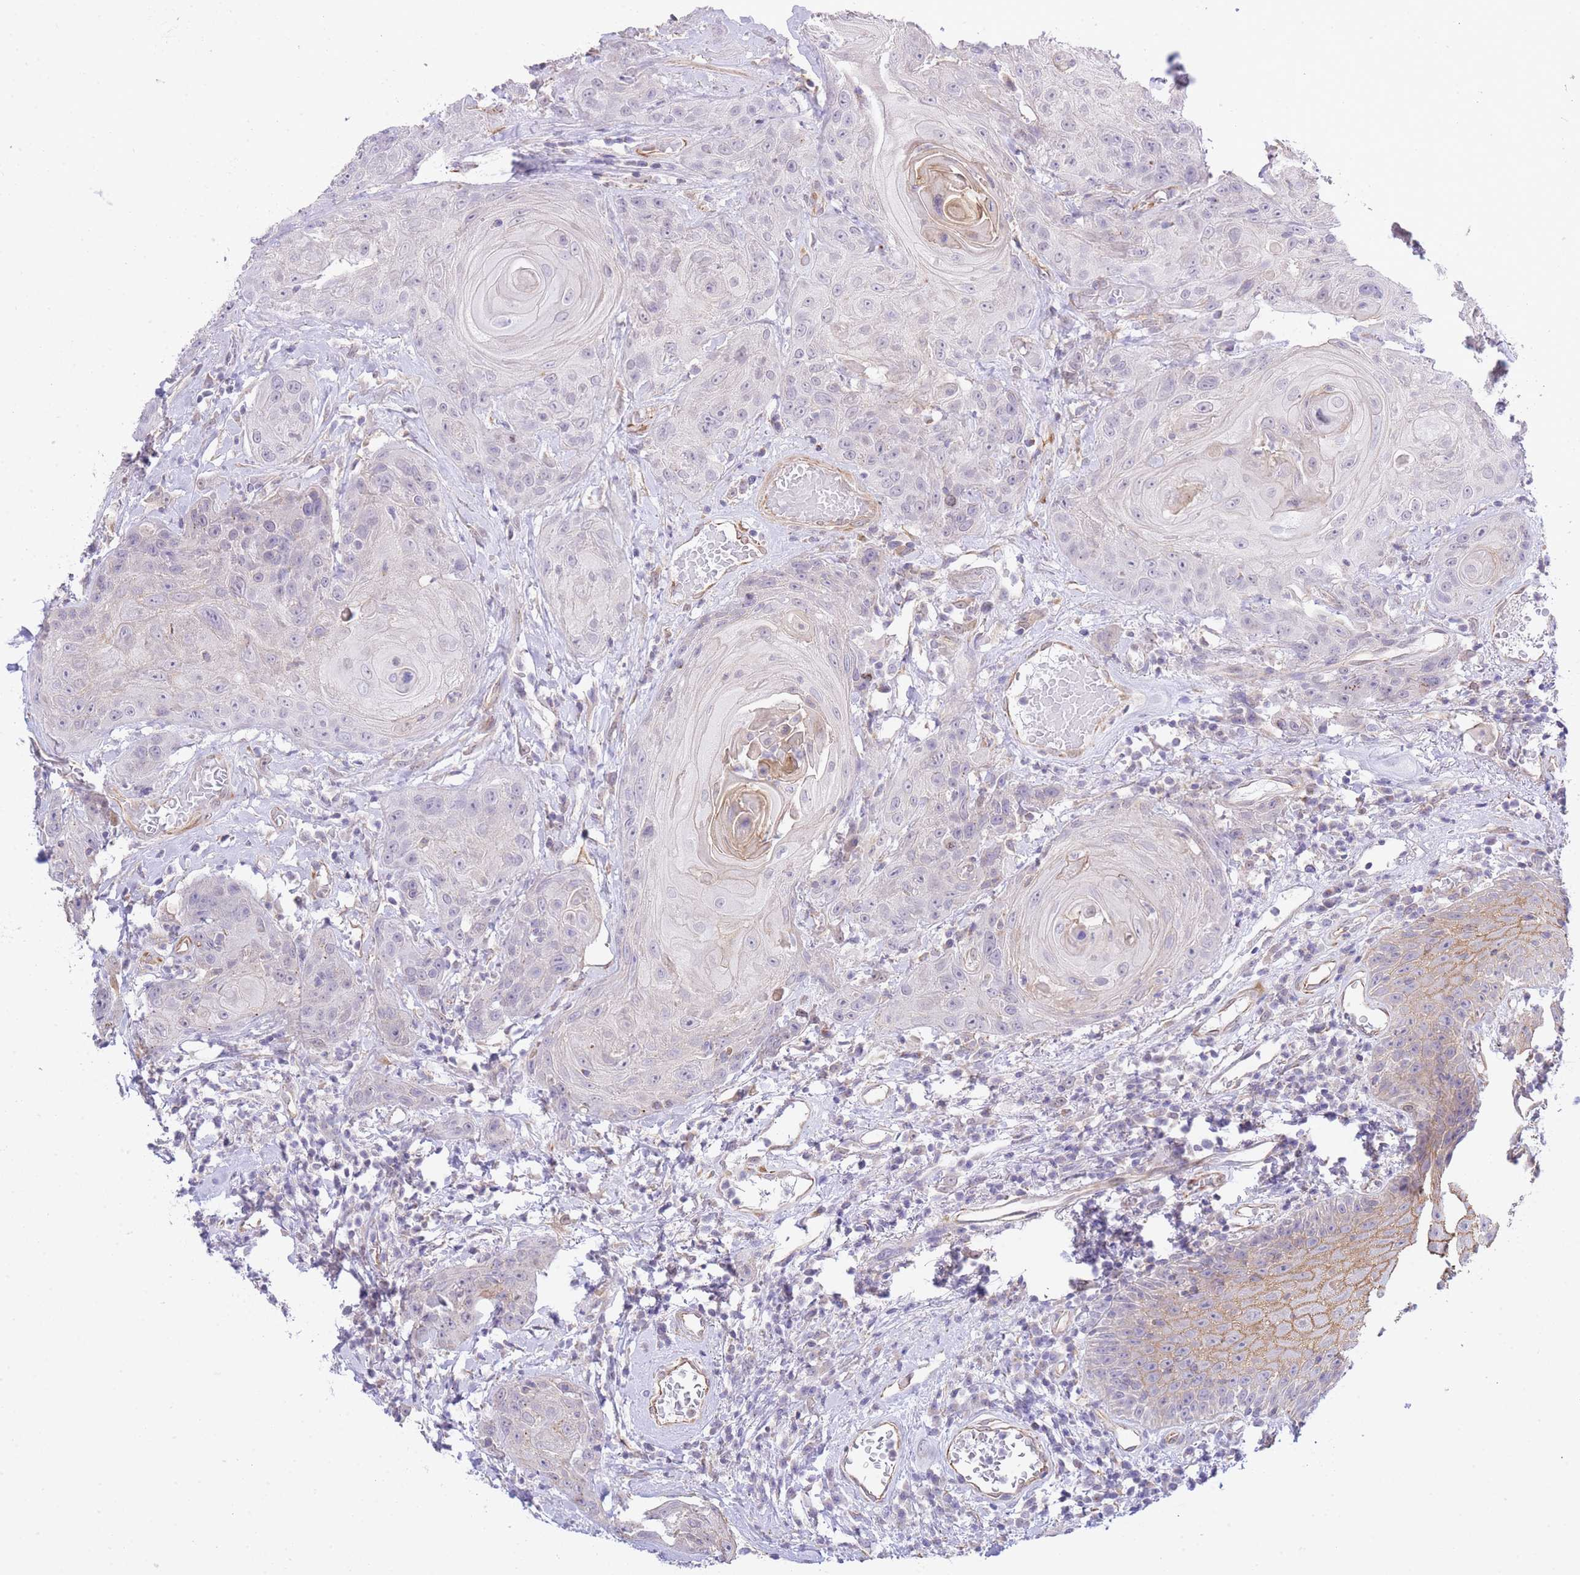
{"staining": {"intensity": "negative", "quantity": "none", "location": "none"}, "tissue": "head and neck cancer", "cell_type": "Tumor cells", "image_type": "cancer", "snomed": [{"axis": "morphology", "description": "Squamous cell carcinoma, NOS"}, {"axis": "topography", "description": "Head-Neck"}], "caption": "Immunohistochemistry (IHC) of head and neck cancer displays no staining in tumor cells.", "gene": "CTBP1", "patient": {"sex": "female", "age": 59}}